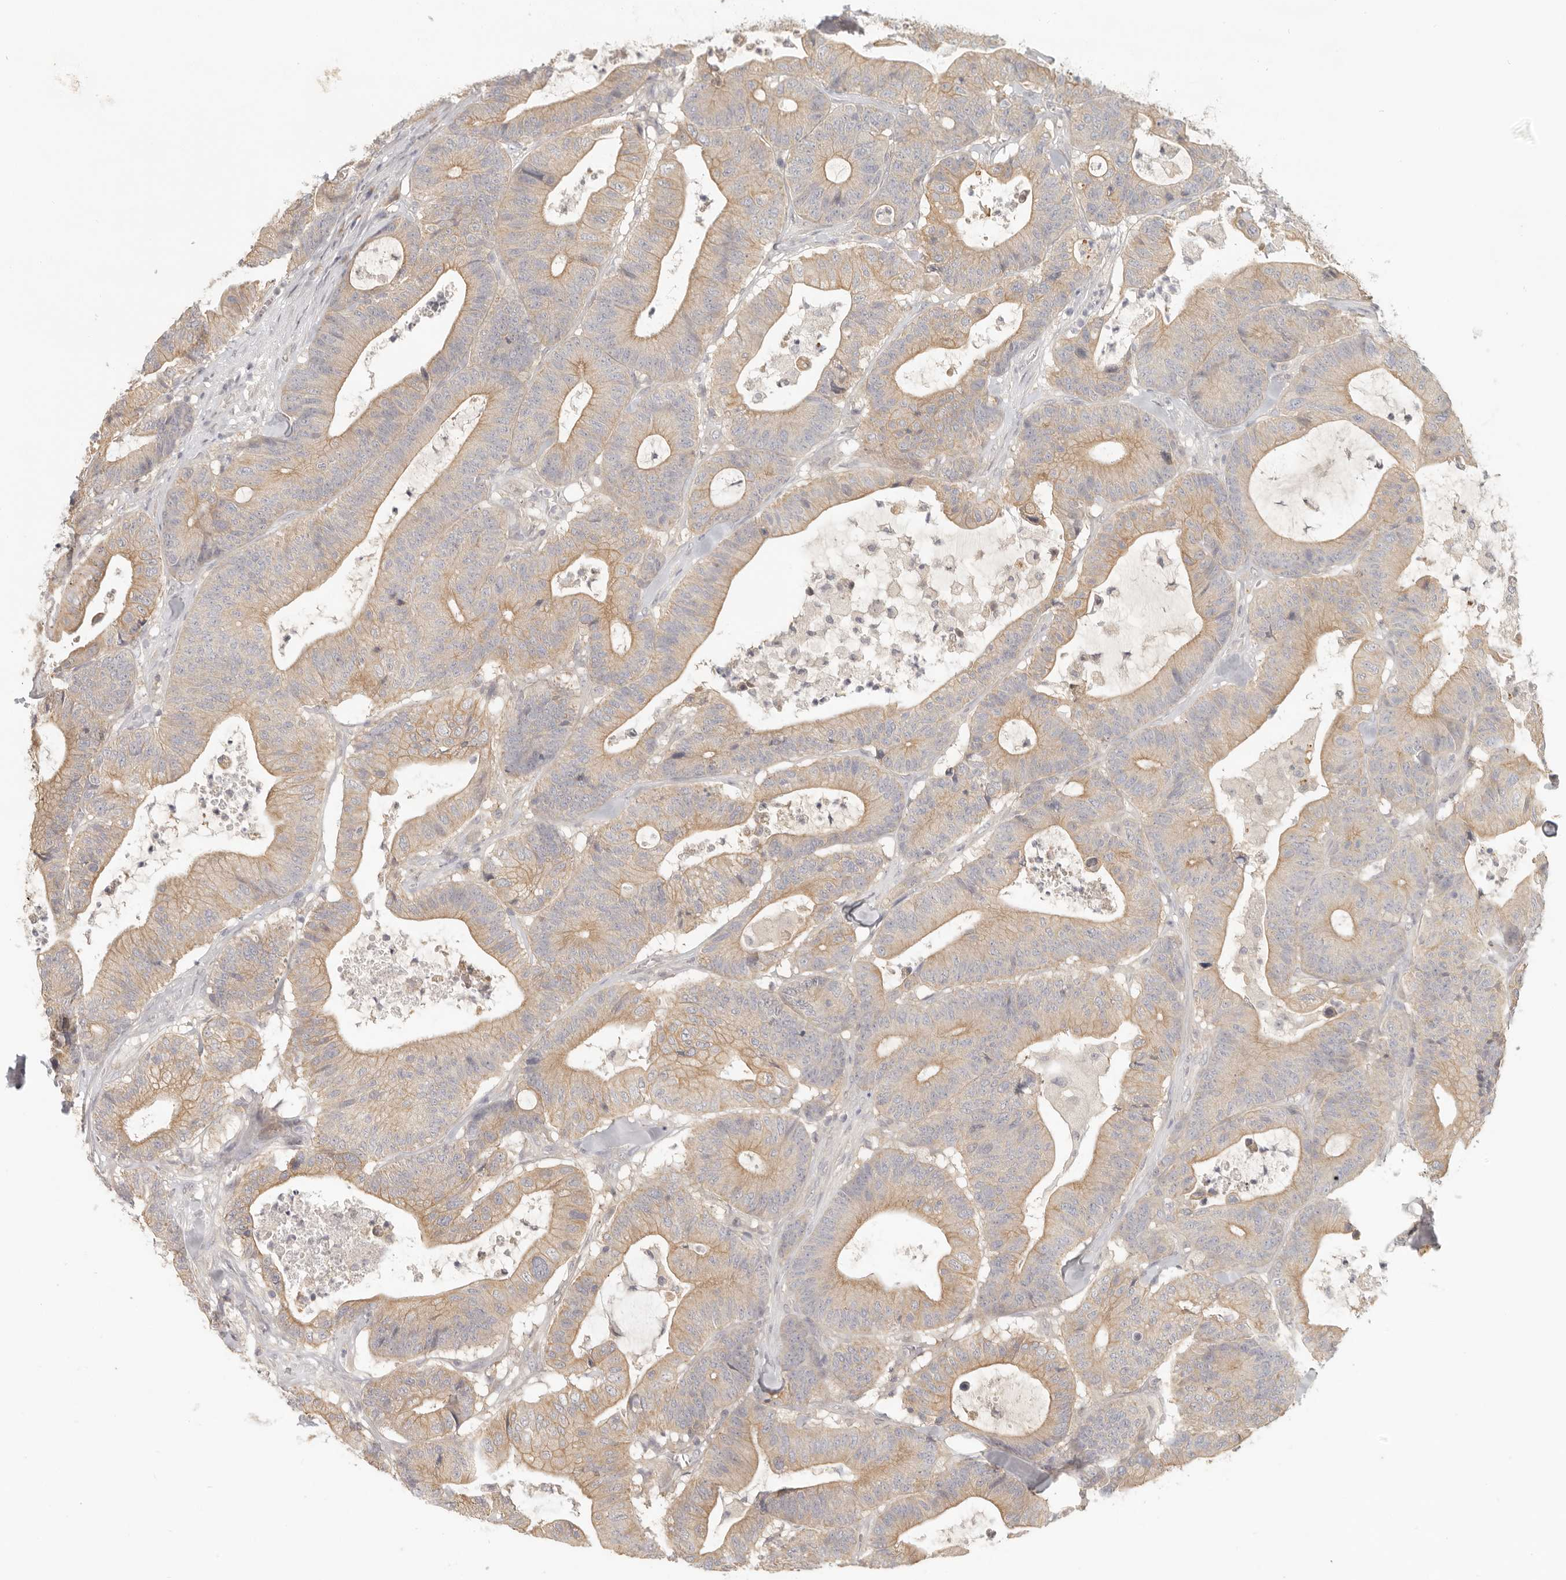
{"staining": {"intensity": "moderate", "quantity": ">75%", "location": "cytoplasmic/membranous"}, "tissue": "colorectal cancer", "cell_type": "Tumor cells", "image_type": "cancer", "snomed": [{"axis": "morphology", "description": "Adenocarcinoma, NOS"}, {"axis": "topography", "description": "Colon"}], "caption": "DAB immunohistochemical staining of human colorectal cancer demonstrates moderate cytoplasmic/membranous protein positivity in approximately >75% of tumor cells. (IHC, brightfield microscopy, high magnification).", "gene": "AHDC1", "patient": {"sex": "female", "age": 84}}